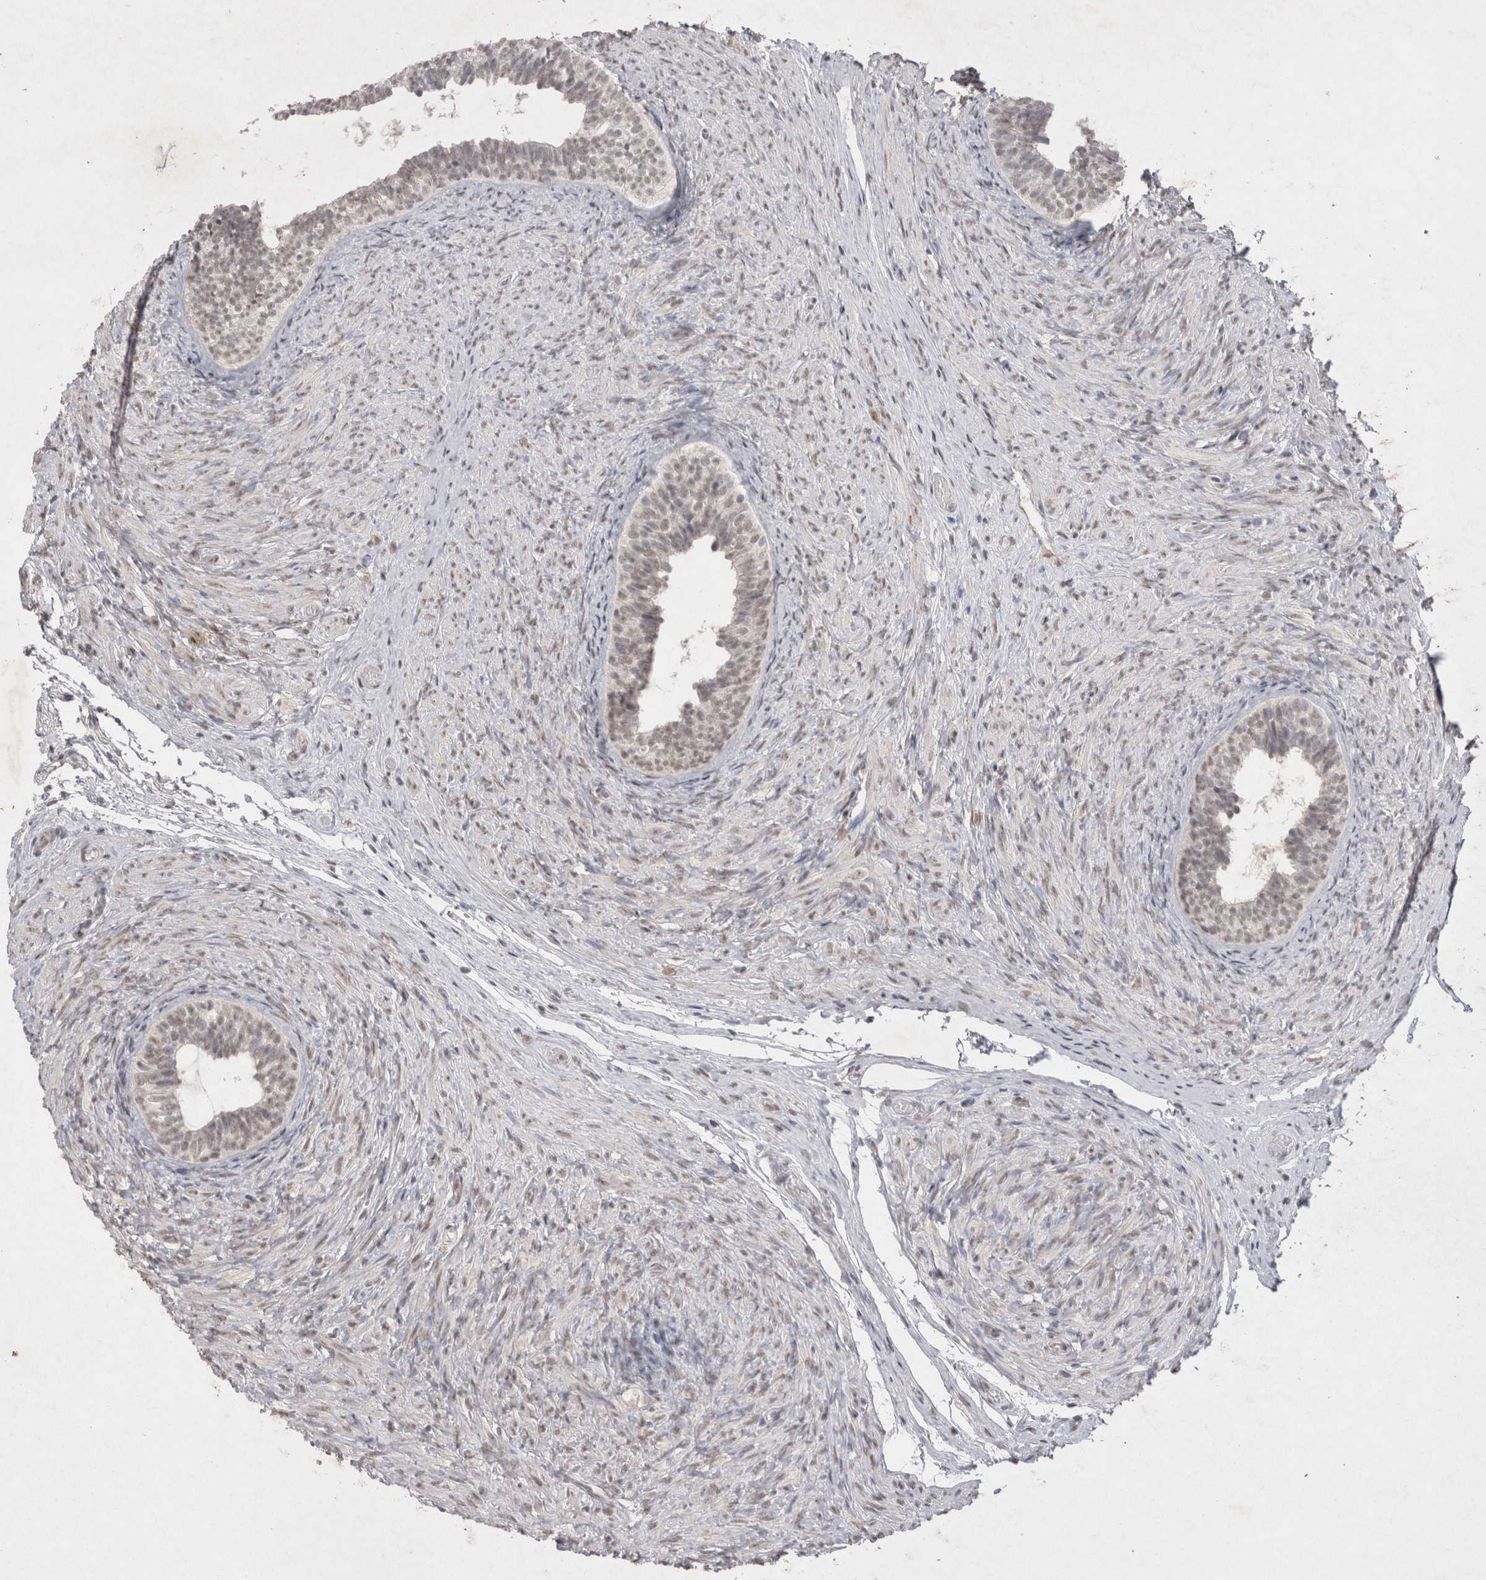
{"staining": {"intensity": "weak", "quantity": "<25%", "location": "cytoplasmic/membranous"}, "tissue": "epididymis", "cell_type": "Glandular cells", "image_type": "normal", "snomed": [{"axis": "morphology", "description": "Normal tissue, NOS"}, {"axis": "topography", "description": "Epididymis"}], "caption": "Glandular cells show no significant protein positivity in unremarkable epididymis. Nuclei are stained in blue.", "gene": "LYVE1", "patient": {"sex": "male", "age": 5}}